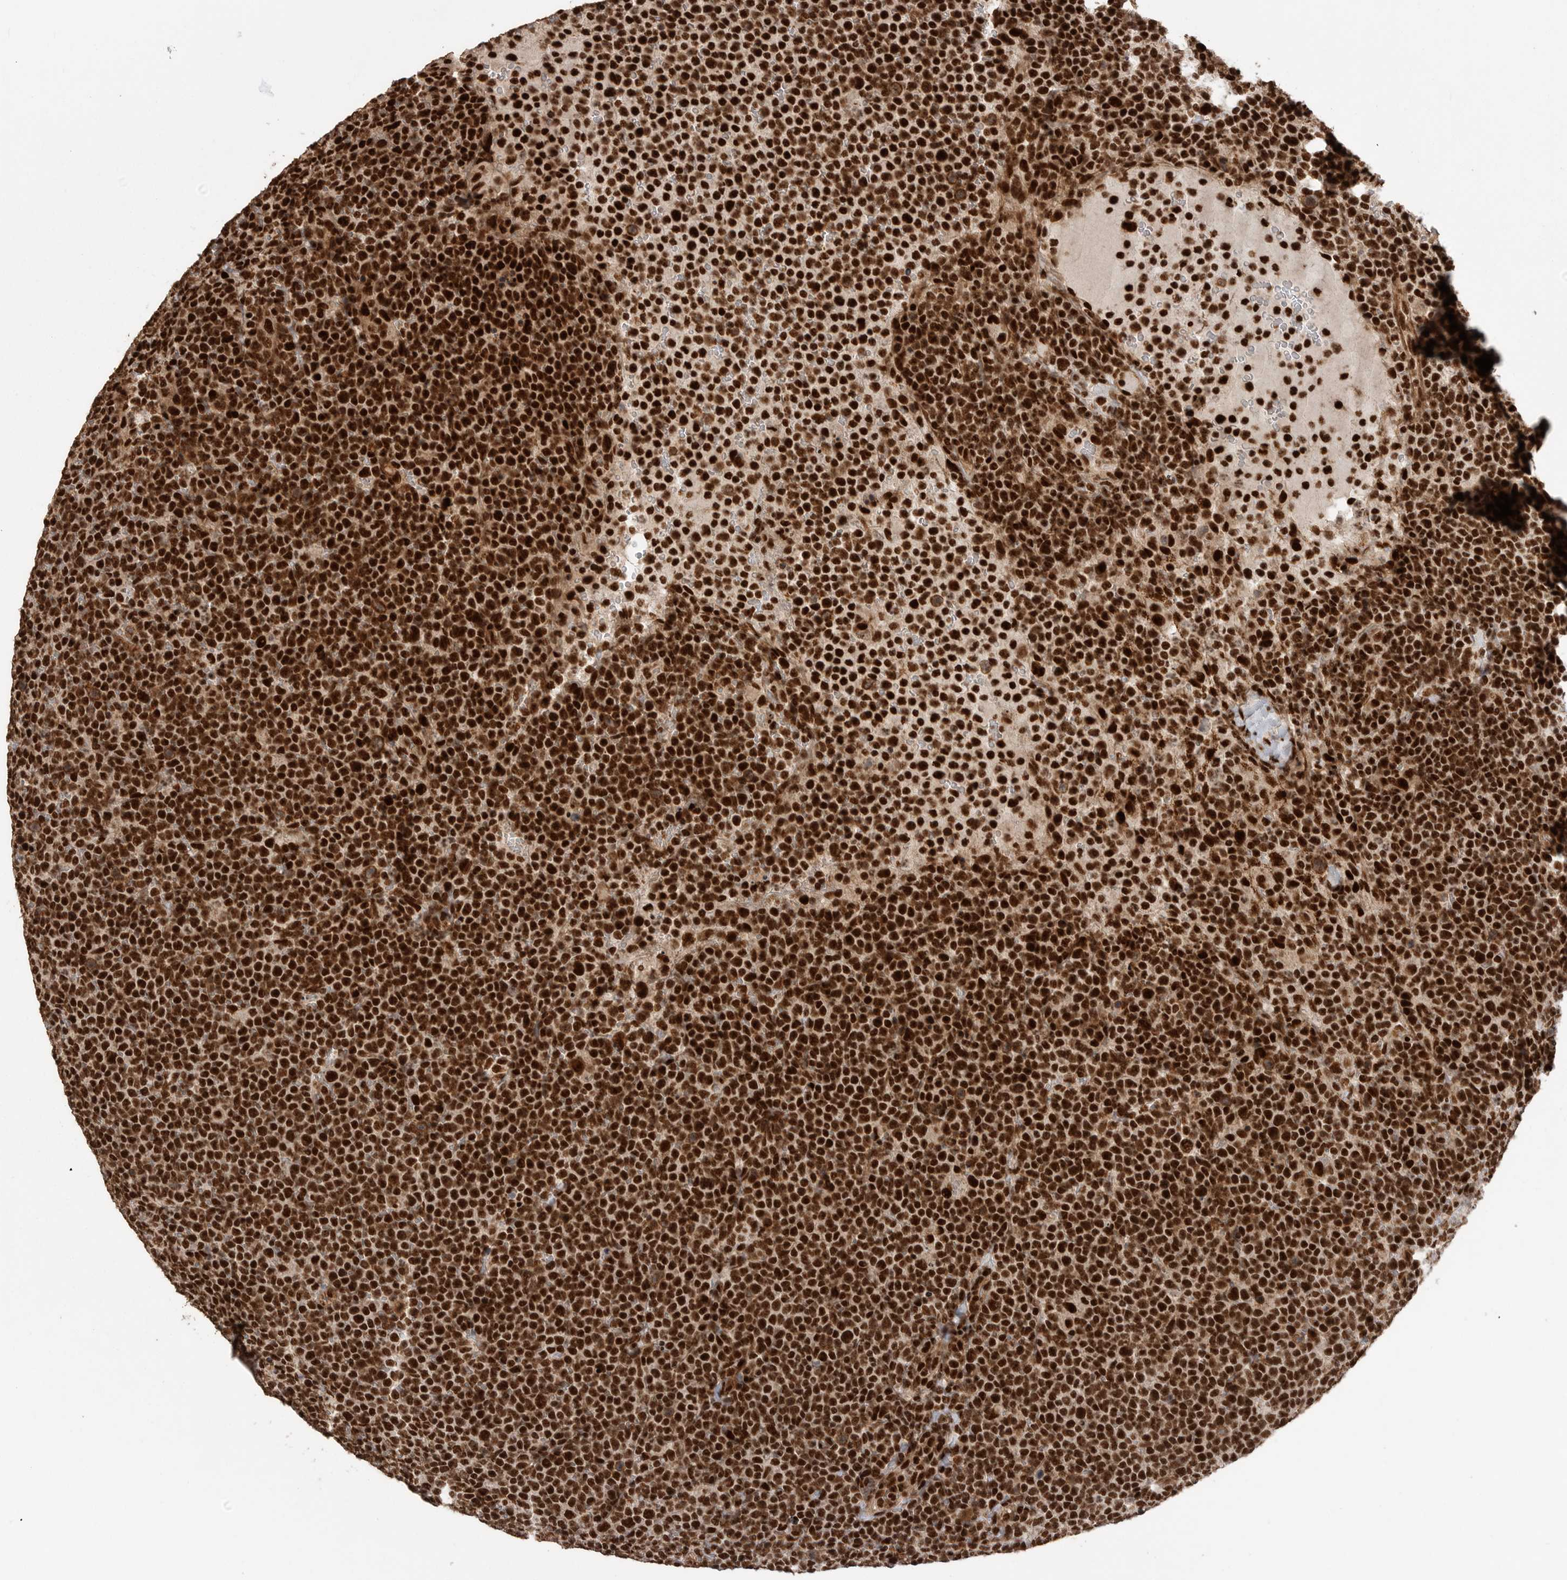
{"staining": {"intensity": "strong", "quantity": ">75%", "location": "nuclear"}, "tissue": "lymphoma", "cell_type": "Tumor cells", "image_type": "cancer", "snomed": [{"axis": "morphology", "description": "Malignant lymphoma, non-Hodgkin's type, High grade"}, {"axis": "topography", "description": "Lymph node"}], "caption": "An immunohistochemistry (IHC) image of tumor tissue is shown. Protein staining in brown labels strong nuclear positivity in malignant lymphoma, non-Hodgkin's type (high-grade) within tumor cells.", "gene": "PPP1R8", "patient": {"sex": "male", "age": 61}}